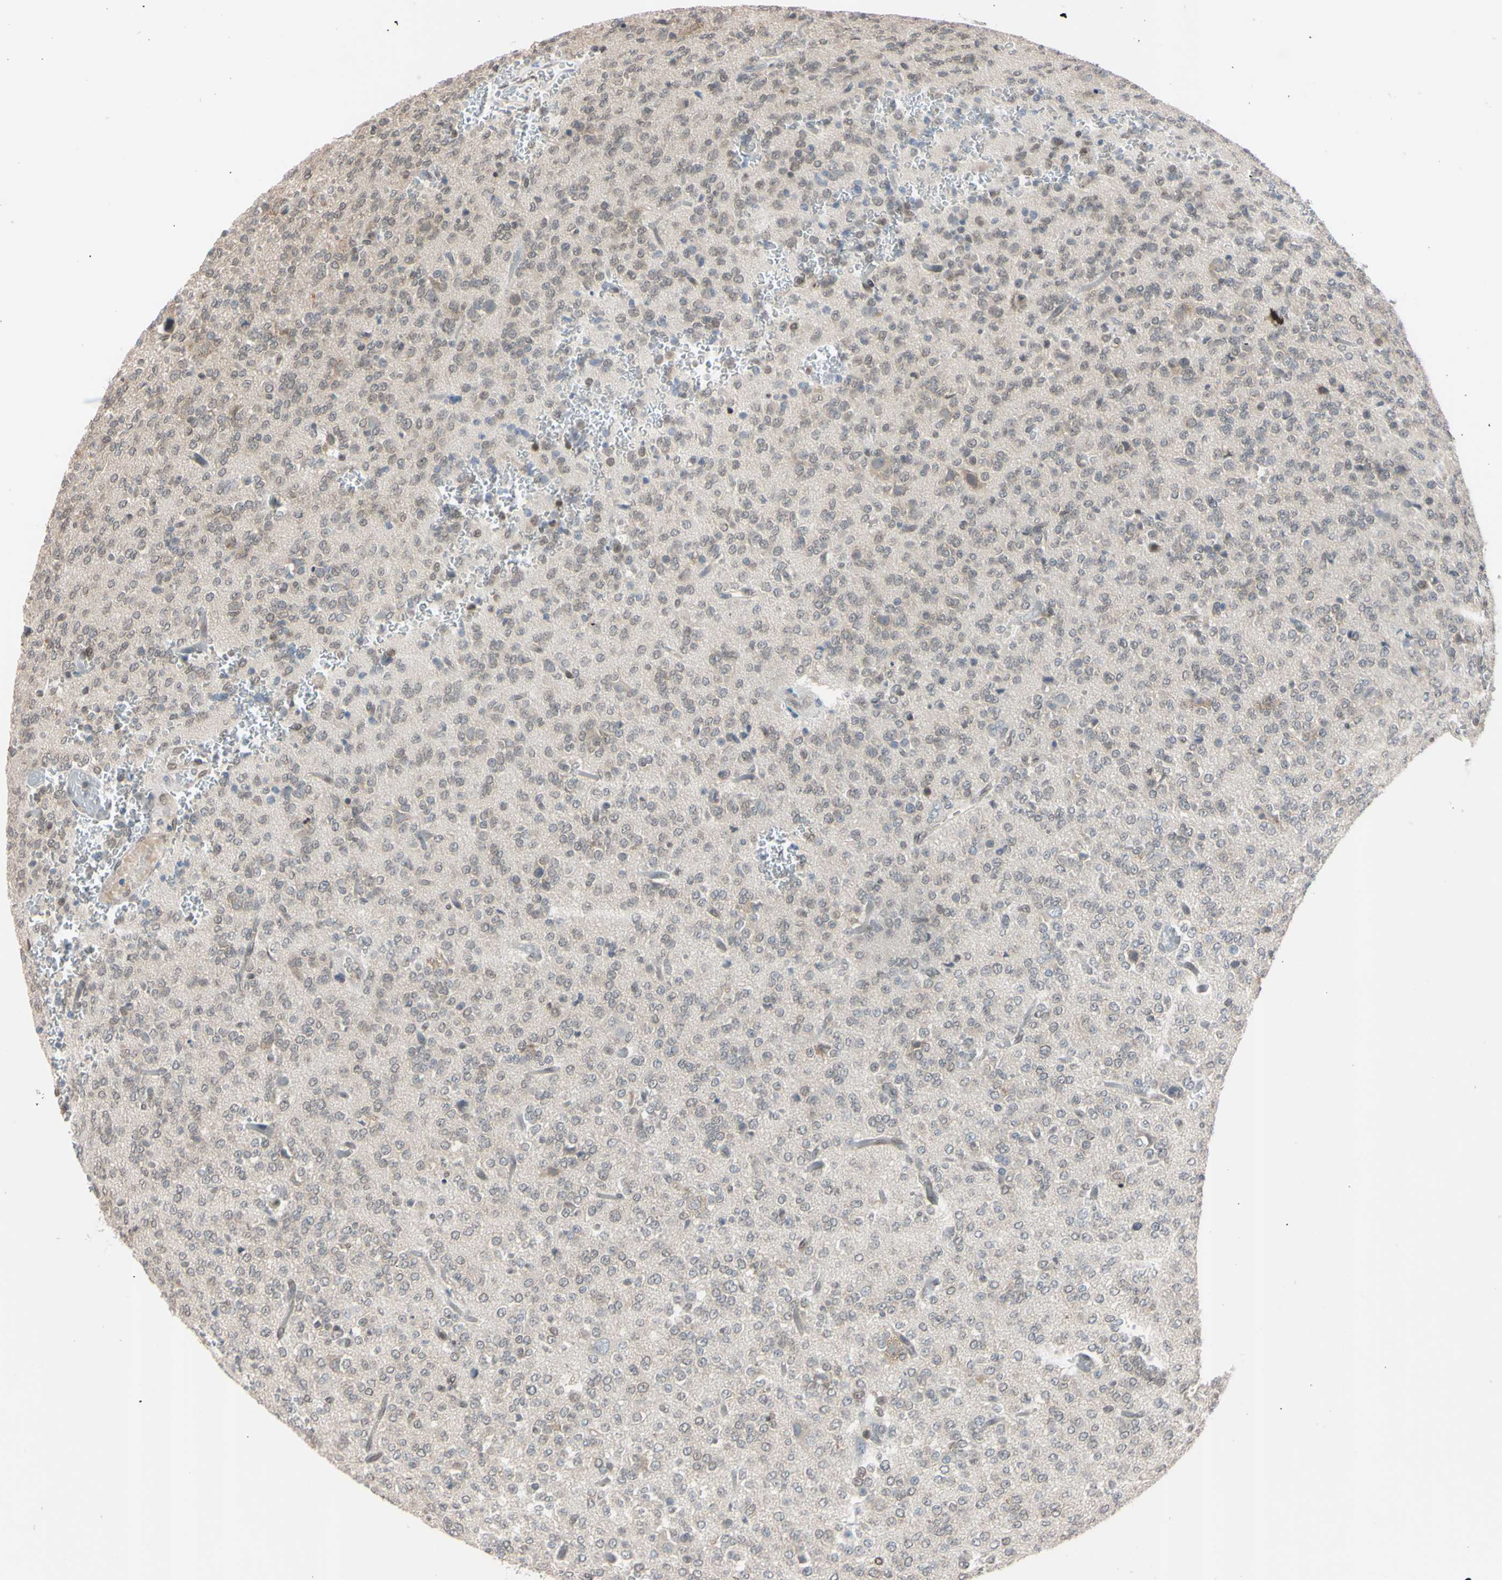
{"staining": {"intensity": "weak", "quantity": "<25%", "location": "nuclear"}, "tissue": "glioma", "cell_type": "Tumor cells", "image_type": "cancer", "snomed": [{"axis": "morphology", "description": "Glioma, malignant, Low grade"}, {"axis": "topography", "description": "Brain"}], "caption": "Protein analysis of malignant glioma (low-grade) exhibits no significant staining in tumor cells. (DAB immunohistochemistry (IHC), high magnification).", "gene": "UBE2I", "patient": {"sex": "male", "age": 38}}